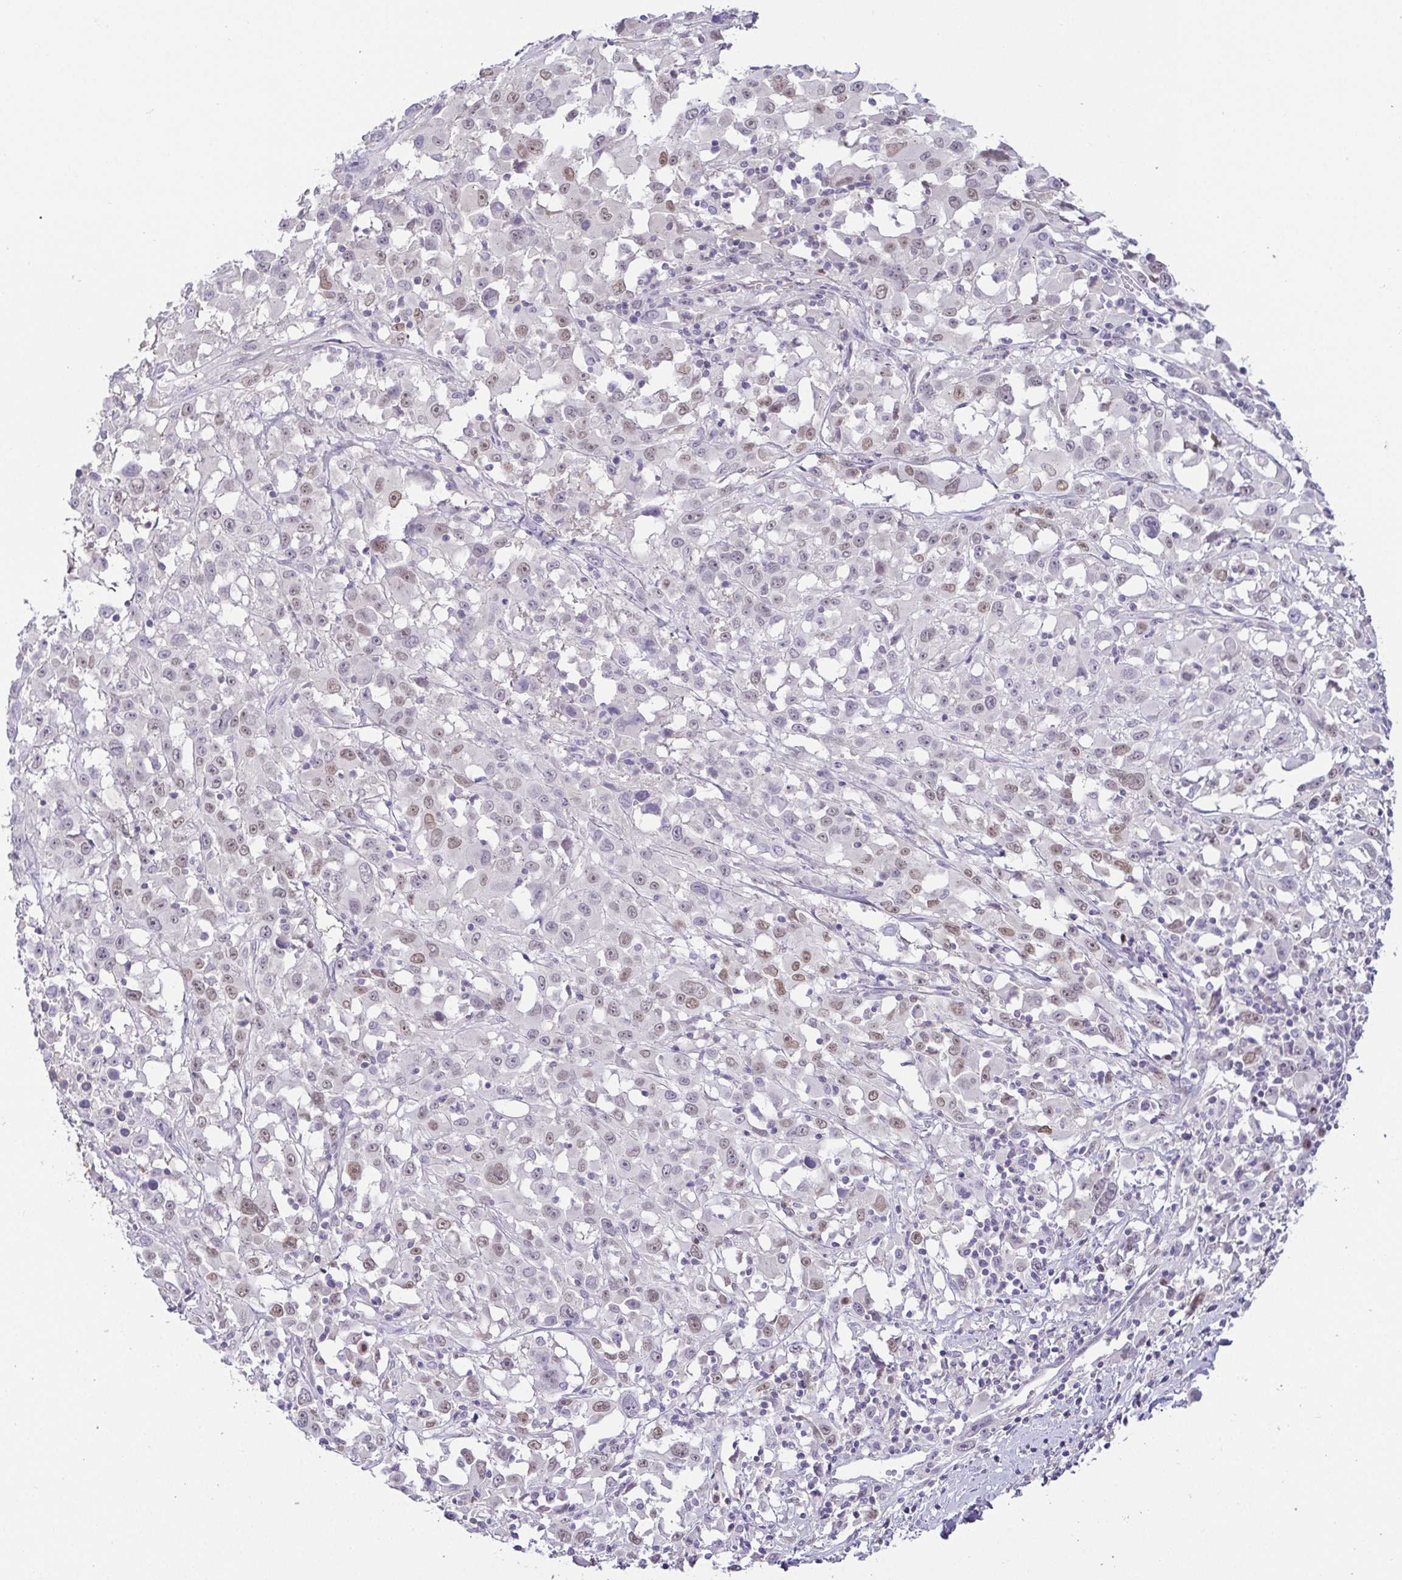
{"staining": {"intensity": "moderate", "quantity": "25%-75%", "location": "nuclear"}, "tissue": "melanoma", "cell_type": "Tumor cells", "image_type": "cancer", "snomed": [{"axis": "morphology", "description": "Malignant melanoma, Metastatic site"}, {"axis": "topography", "description": "Soft tissue"}], "caption": "Protein expression analysis of human melanoma reveals moderate nuclear staining in approximately 25%-75% of tumor cells.", "gene": "TCF3", "patient": {"sex": "male", "age": 50}}